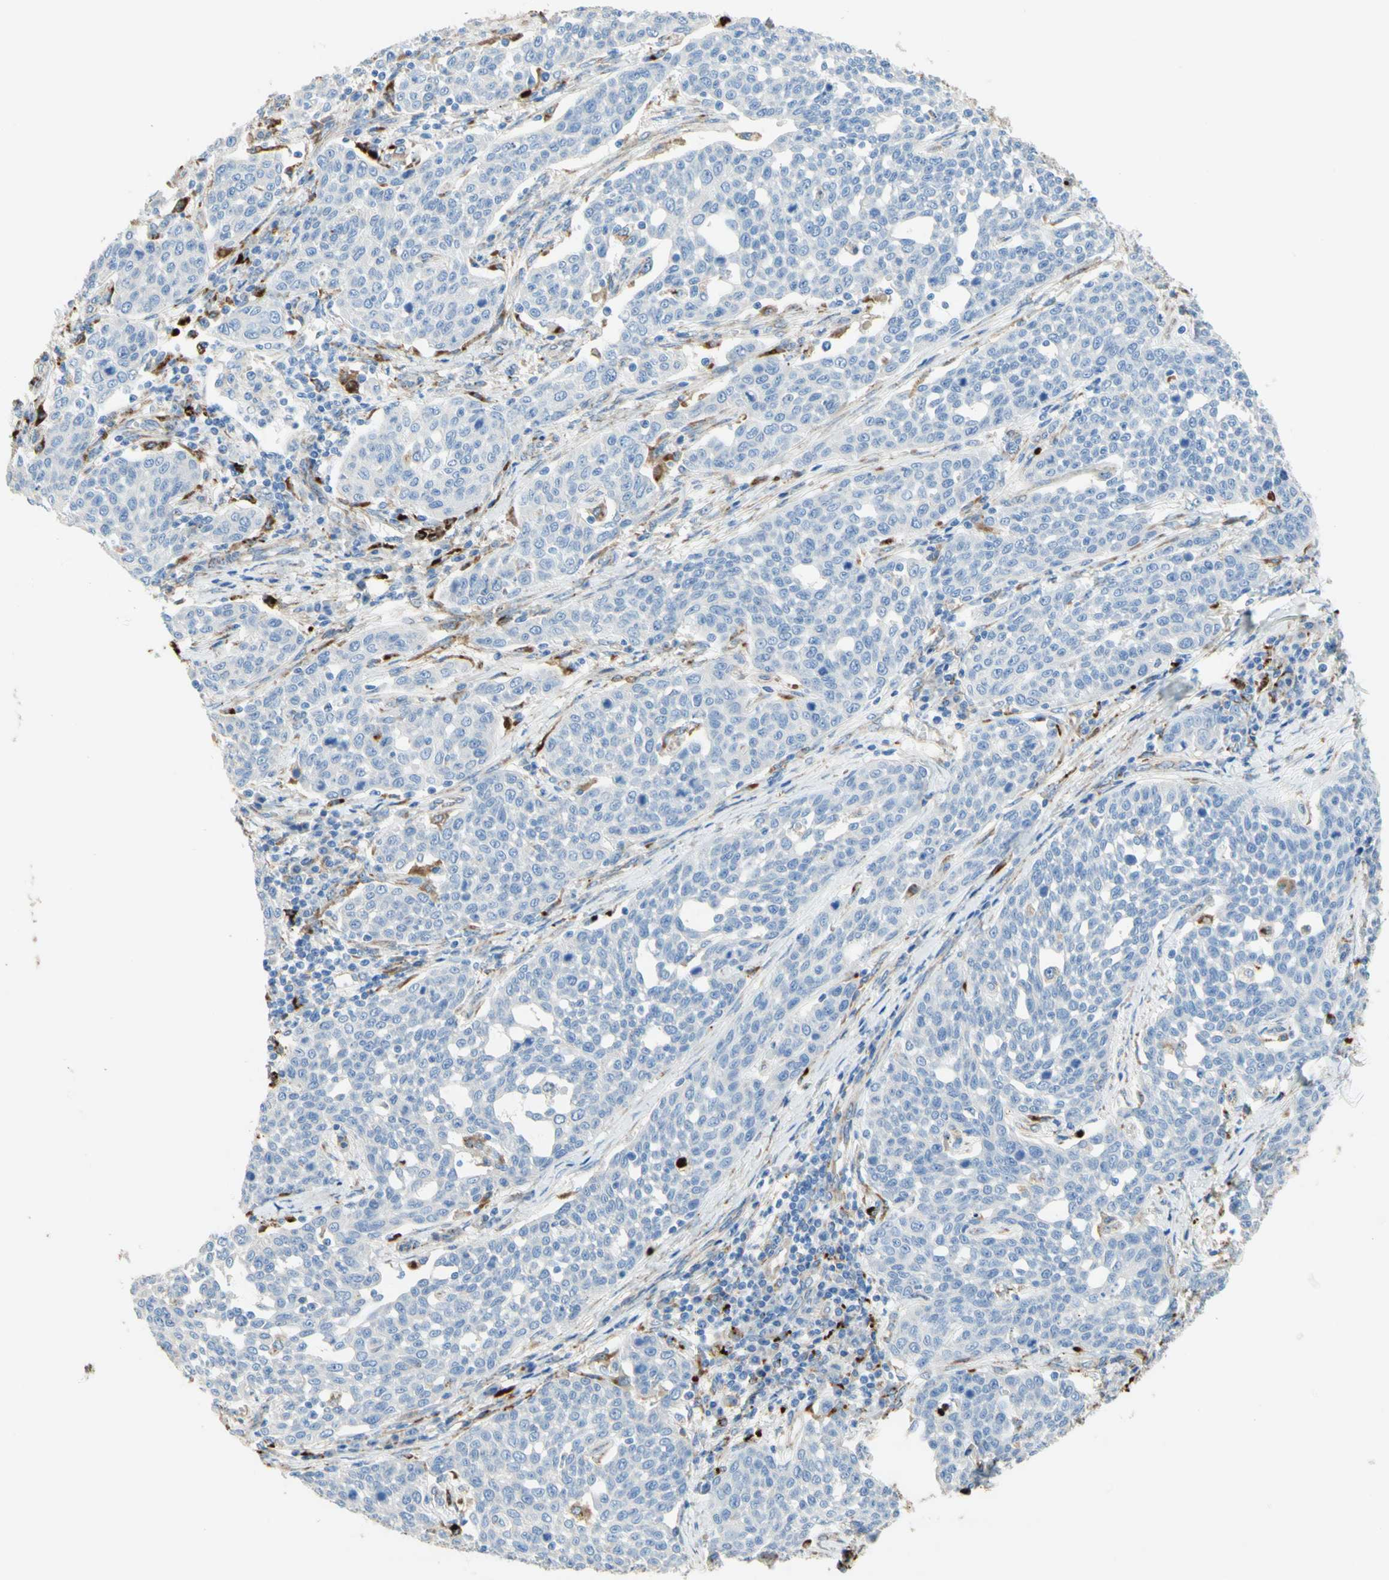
{"staining": {"intensity": "negative", "quantity": "none", "location": "none"}, "tissue": "cervical cancer", "cell_type": "Tumor cells", "image_type": "cancer", "snomed": [{"axis": "morphology", "description": "Squamous cell carcinoma, NOS"}, {"axis": "topography", "description": "Cervix"}], "caption": "A photomicrograph of human squamous cell carcinoma (cervical) is negative for staining in tumor cells.", "gene": "URB2", "patient": {"sex": "female", "age": 34}}